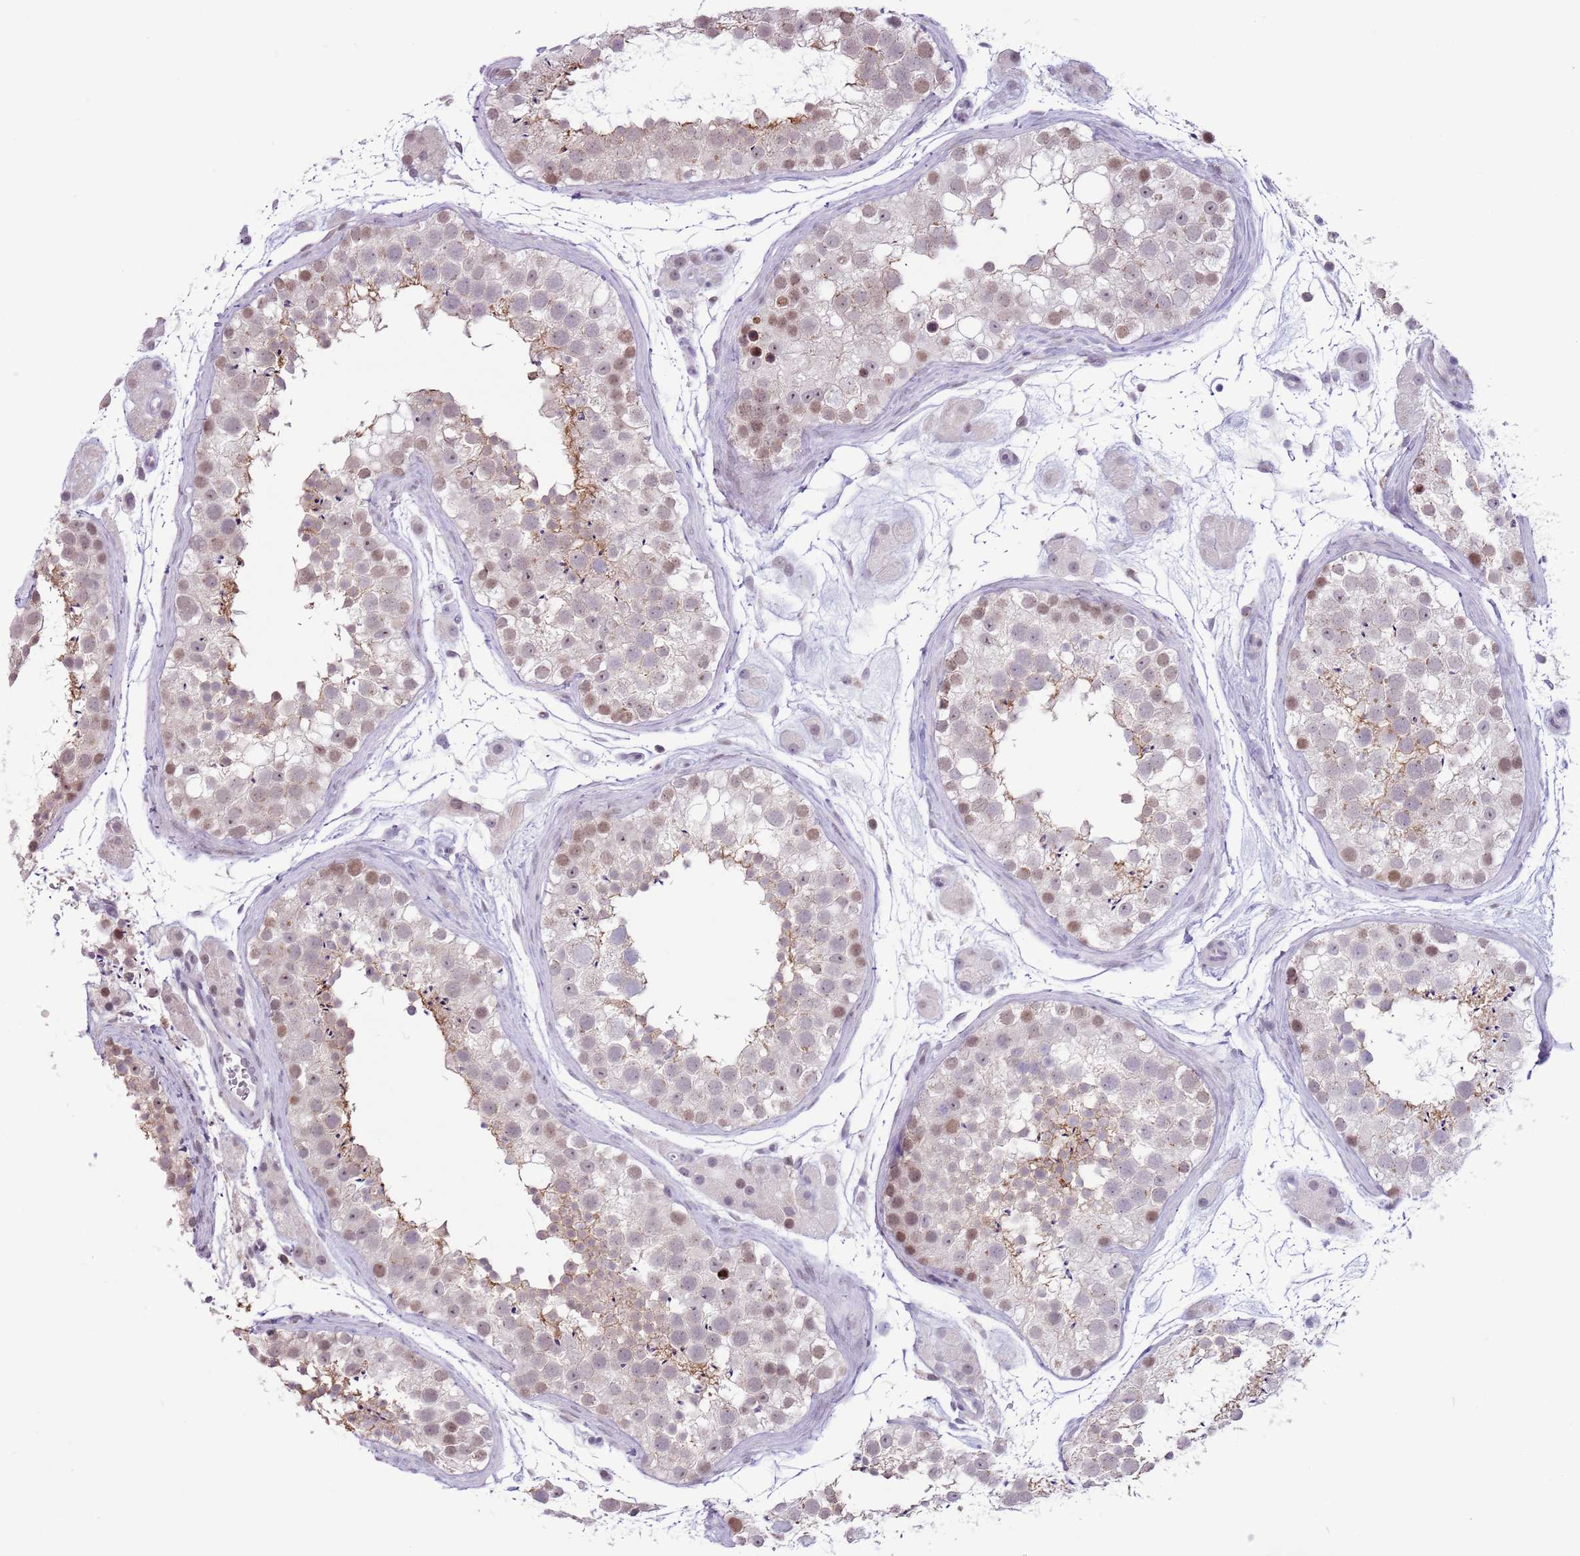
{"staining": {"intensity": "moderate", "quantity": "25%-75%", "location": "nuclear"}, "tissue": "testis", "cell_type": "Cells in seminiferous ducts", "image_type": "normal", "snomed": [{"axis": "morphology", "description": "Normal tissue, NOS"}, {"axis": "topography", "description": "Testis"}], "caption": "A brown stain highlights moderate nuclear staining of a protein in cells in seminiferous ducts of normal human testis.", "gene": "ZNF576", "patient": {"sex": "male", "age": 41}}